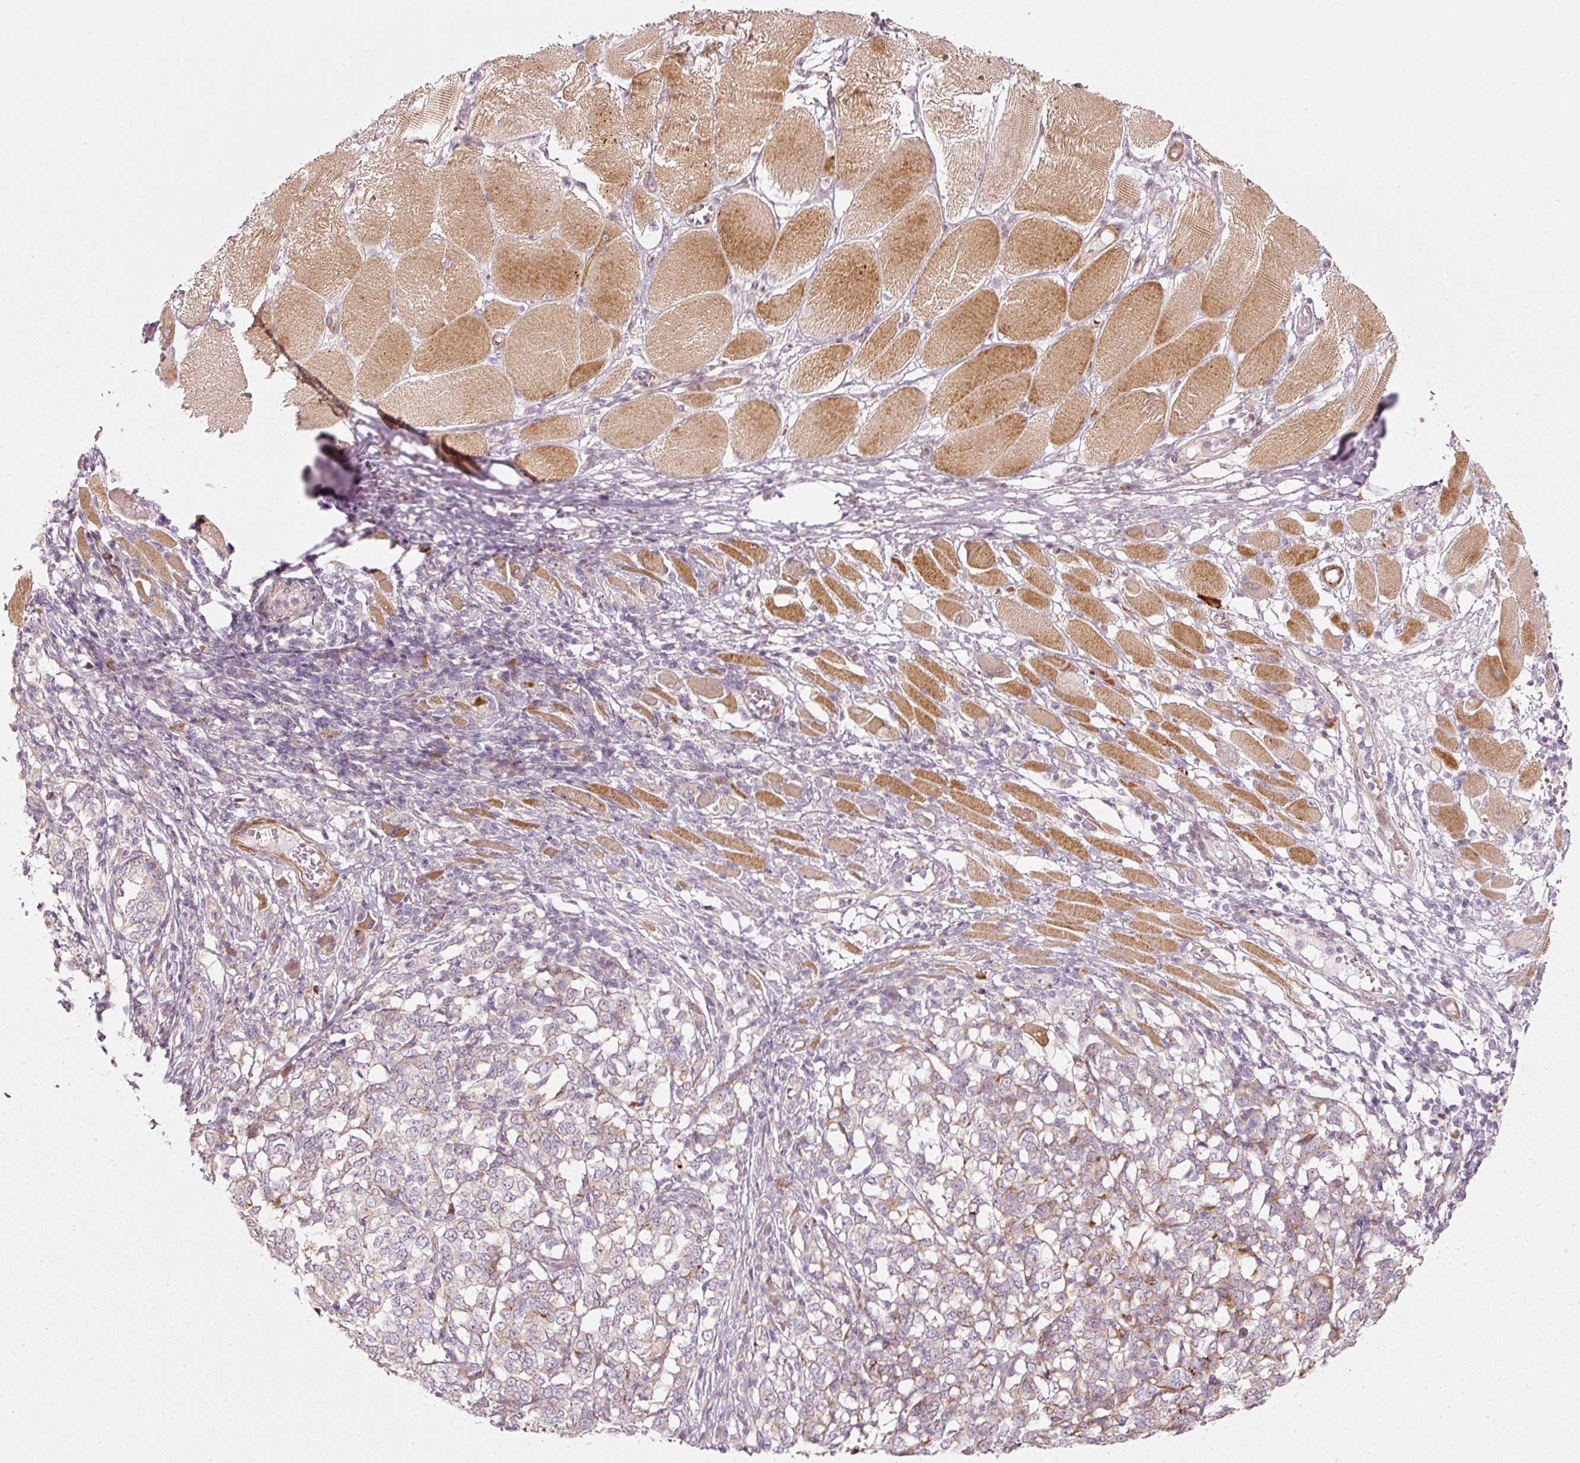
{"staining": {"intensity": "moderate", "quantity": "25%-75%", "location": "cytoplasmic/membranous"}, "tissue": "melanoma", "cell_type": "Tumor cells", "image_type": "cancer", "snomed": [{"axis": "morphology", "description": "Malignant melanoma, NOS"}, {"axis": "topography", "description": "Skin"}], "caption": "A high-resolution micrograph shows IHC staining of malignant melanoma, which demonstrates moderate cytoplasmic/membranous staining in approximately 25%-75% of tumor cells. The protein of interest is shown in brown color, while the nuclei are stained blue.", "gene": "KCNQ1", "patient": {"sex": "female", "age": 72}}